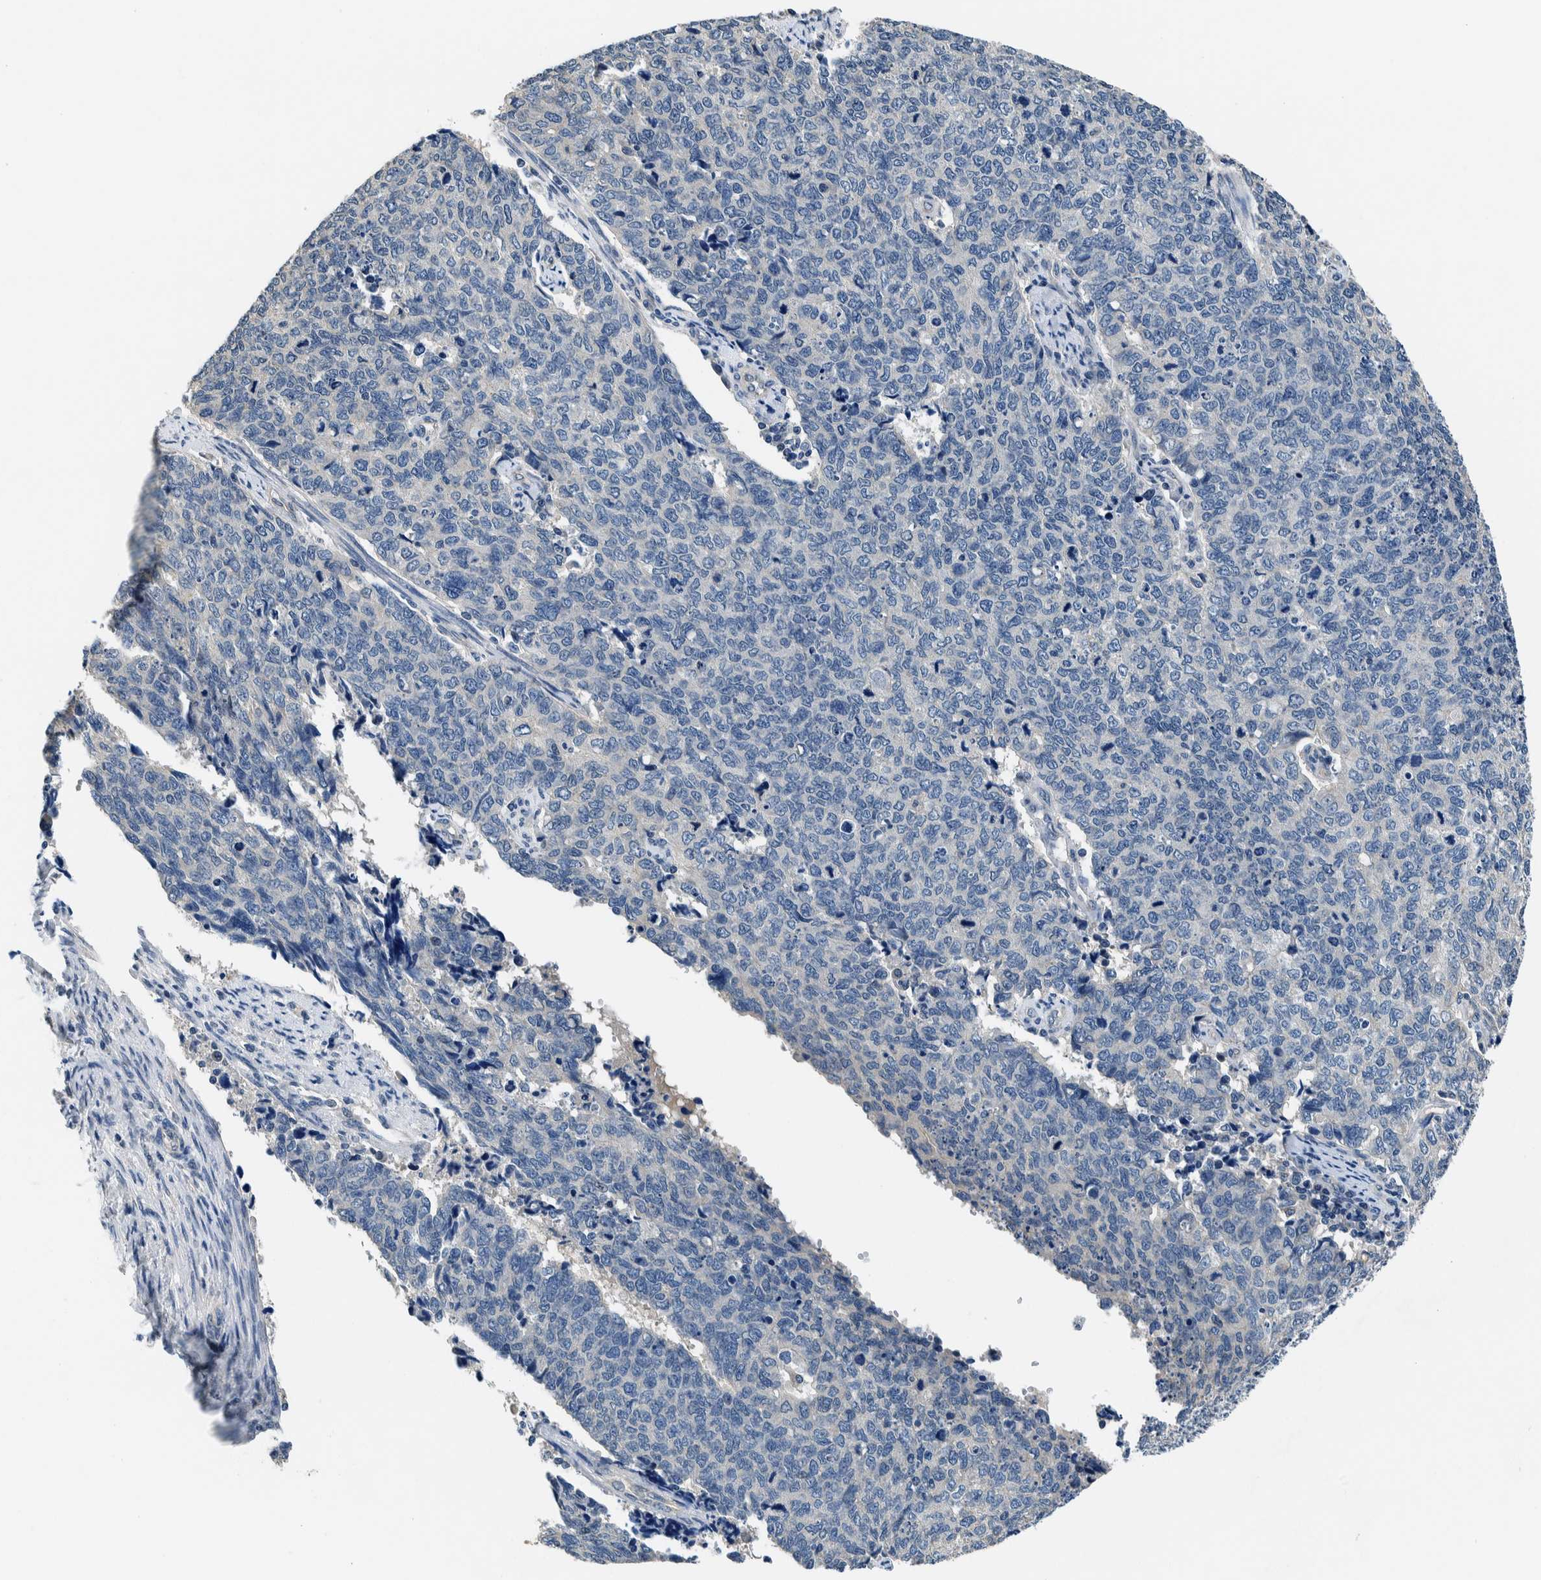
{"staining": {"intensity": "negative", "quantity": "none", "location": "none"}, "tissue": "cervical cancer", "cell_type": "Tumor cells", "image_type": "cancer", "snomed": [{"axis": "morphology", "description": "Squamous cell carcinoma, NOS"}, {"axis": "topography", "description": "Cervix"}], "caption": "Tumor cells are negative for brown protein staining in cervical cancer. The staining is performed using DAB (3,3'-diaminobenzidine) brown chromogen with nuclei counter-stained in using hematoxylin.", "gene": "NIBAN2", "patient": {"sex": "female", "age": 63}}